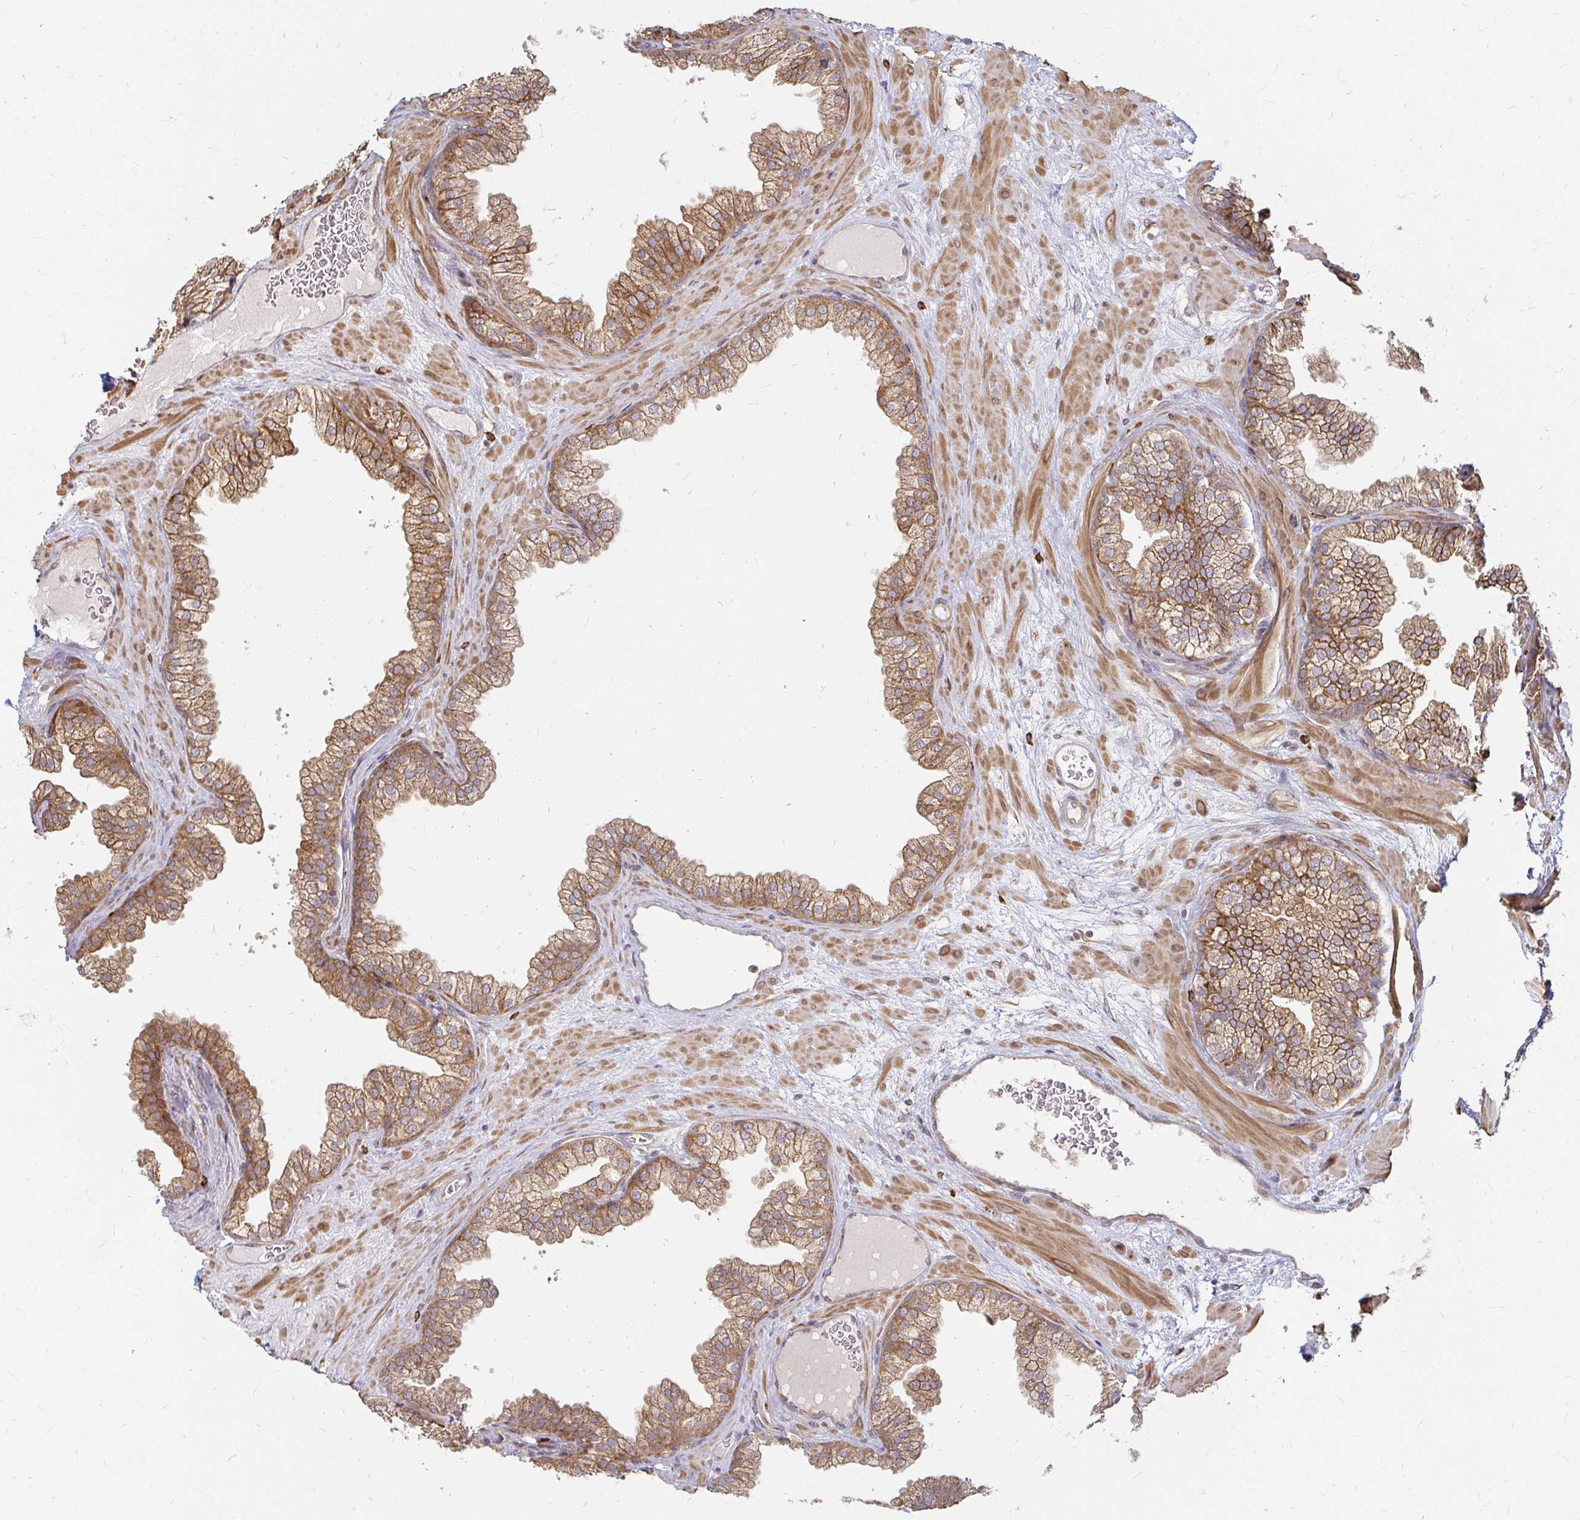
{"staining": {"intensity": "moderate", "quantity": ">75%", "location": "cytoplasmic/membranous"}, "tissue": "prostate", "cell_type": "Glandular cells", "image_type": "normal", "snomed": [{"axis": "morphology", "description": "Normal tissue, NOS"}, {"axis": "topography", "description": "Prostate"}], "caption": "Prostate stained with DAB IHC displays medium levels of moderate cytoplasmic/membranous positivity in approximately >75% of glandular cells. (DAB IHC, brown staining for protein, blue staining for nuclei).", "gene": "CAST", "patient": {"sex": "male", "age": 37}}